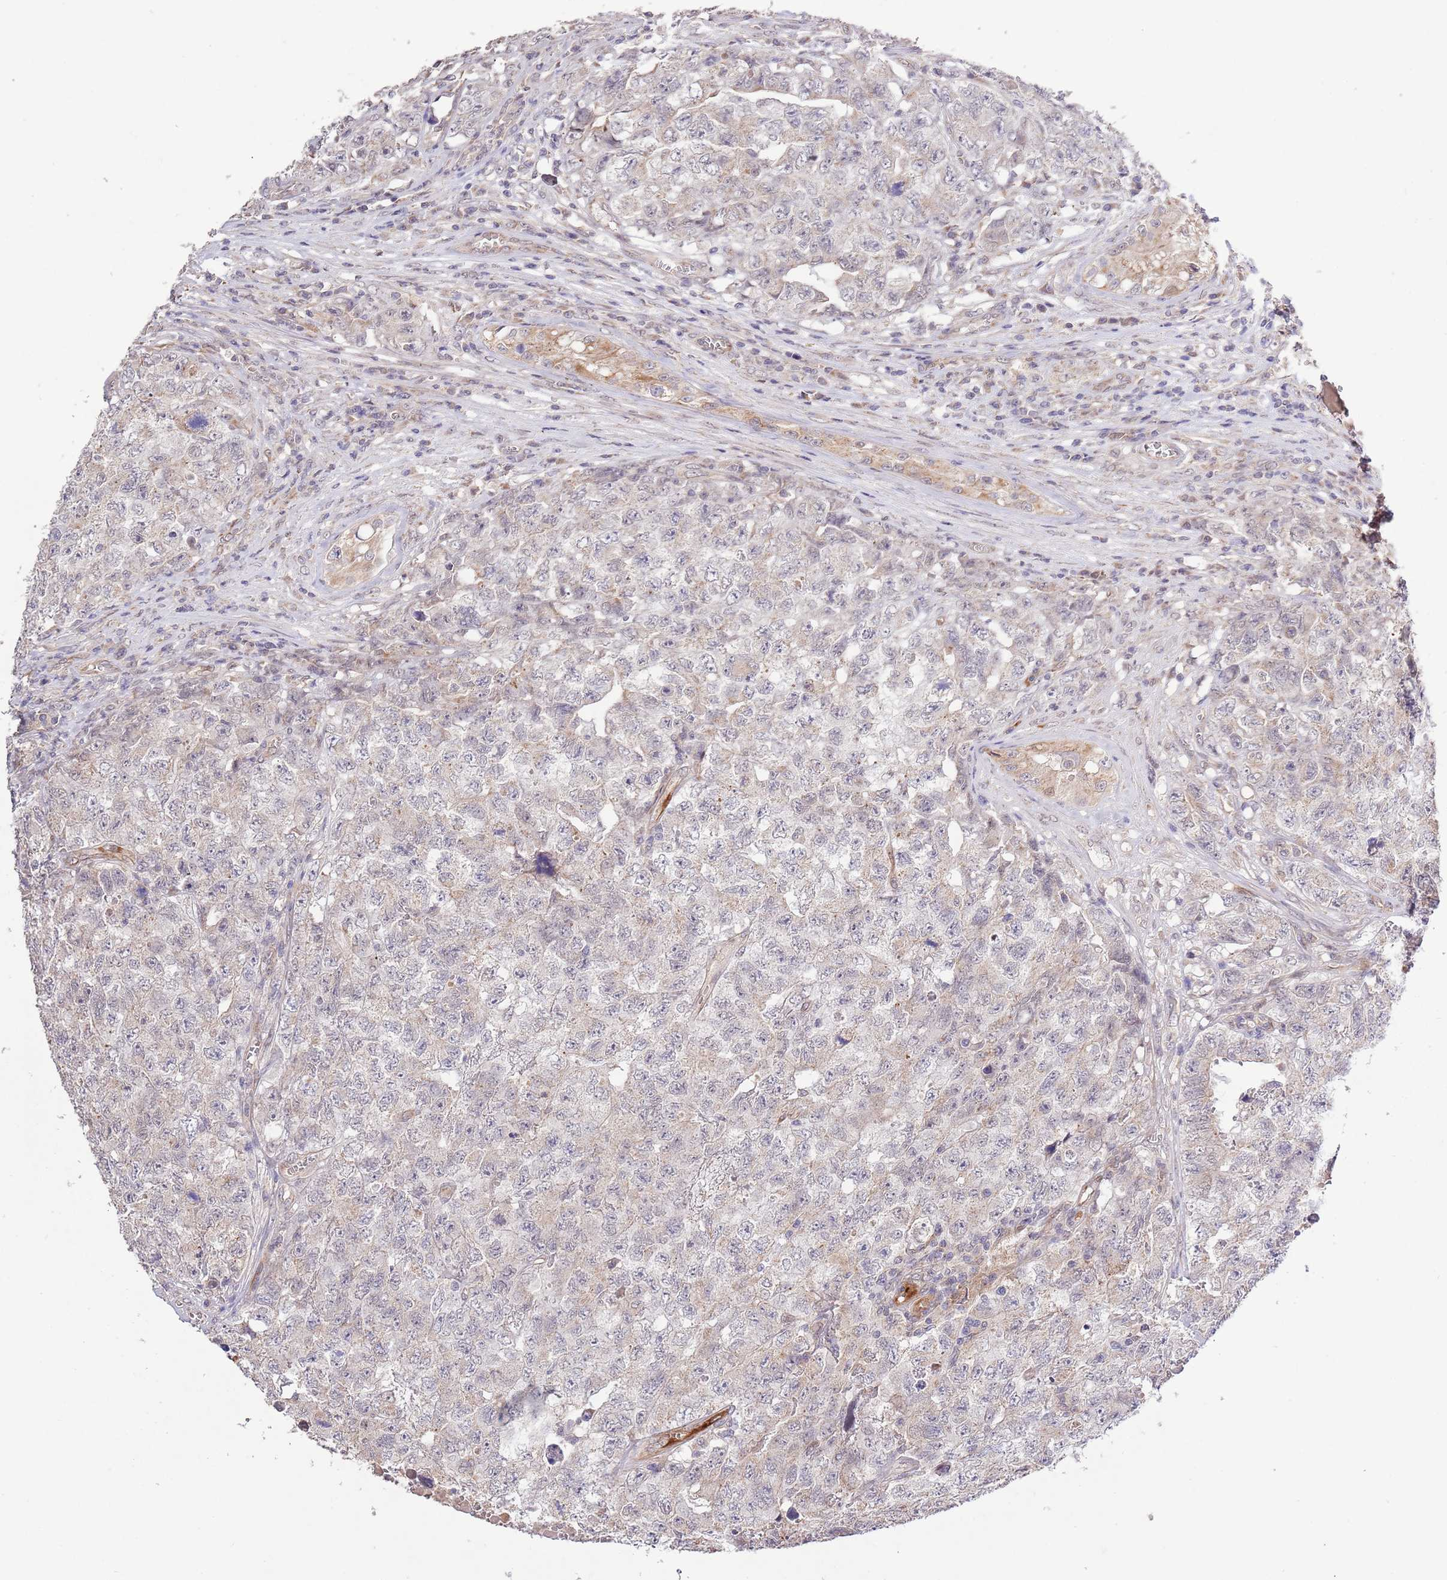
{"staining": {"intensity": "negative", "quantity": "none", "location": "none"}, "tissue": "testis cancer", "cell_type": "Tumor cells", "image_type": "cancer", "snomed": [{"axis": "morphology", "description": "Carcinoma, Embryonal, NOS"}, {"axis": "topography", "description": "Testis"}], "caption": "The immunohistochemistry photomicrograph has no significant positivity in tumor cells of testis embryonal carcinoma tissue. (DAB immunohistochemistry (IHC) visualized using brightfield microscopy, high magnification).", "gene": "IVD", "patient": {"sex": "male", "age": 31}}